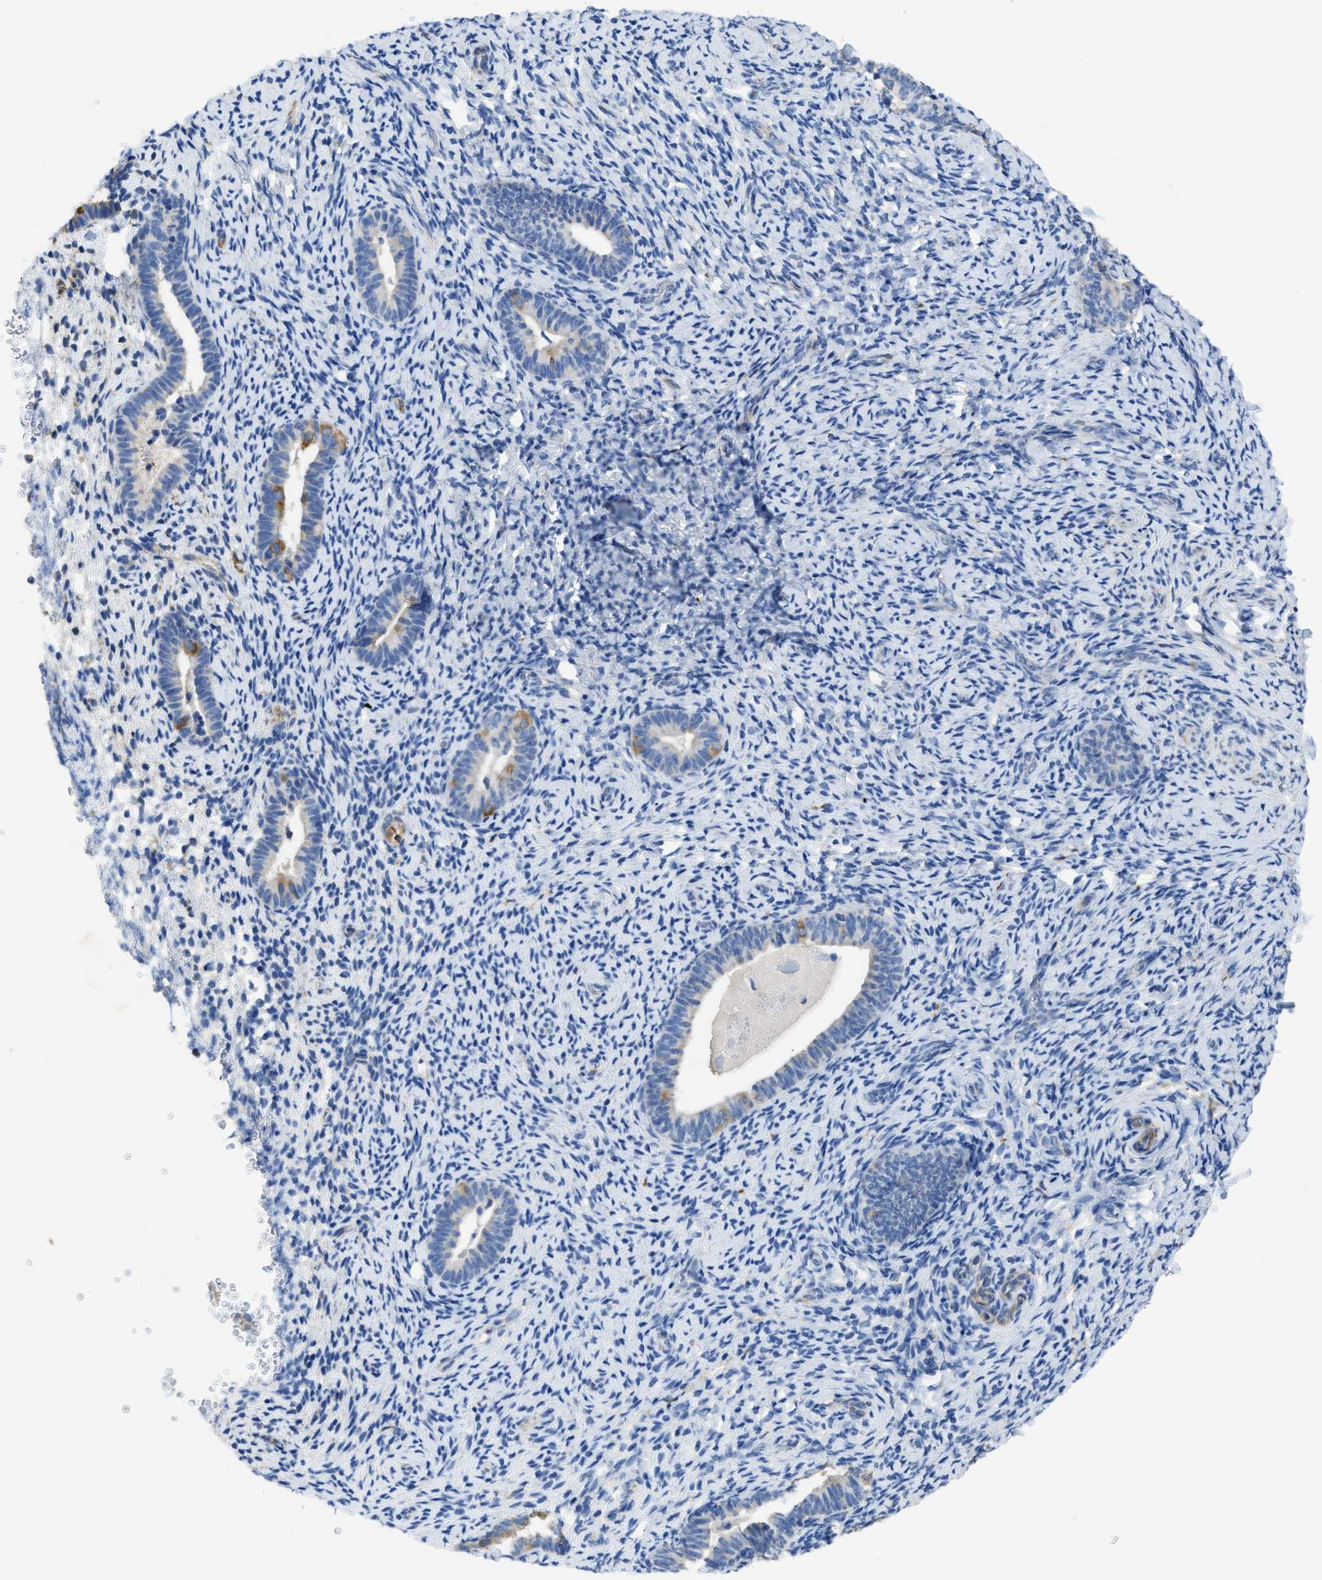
{"staining": {"intensity": "negative", "quantity": "none", "location": "none"}, "tissue": "endometrium", "cell_type": "Cells in endometrial stroma", "image_type": "normal", "snomed": [{"axis": "morphology", "description": "Normal tissue, NOS"}, {"axis": "topography", "description": "Endometrium"}], "caption": "DAB immunohistochemical staining of unremarkable endometrium demonstrates no significant expression in cells in endometrial stroma.", "gene": "ZSWIM5", "patient": {"sex": "female", "age": 51}}